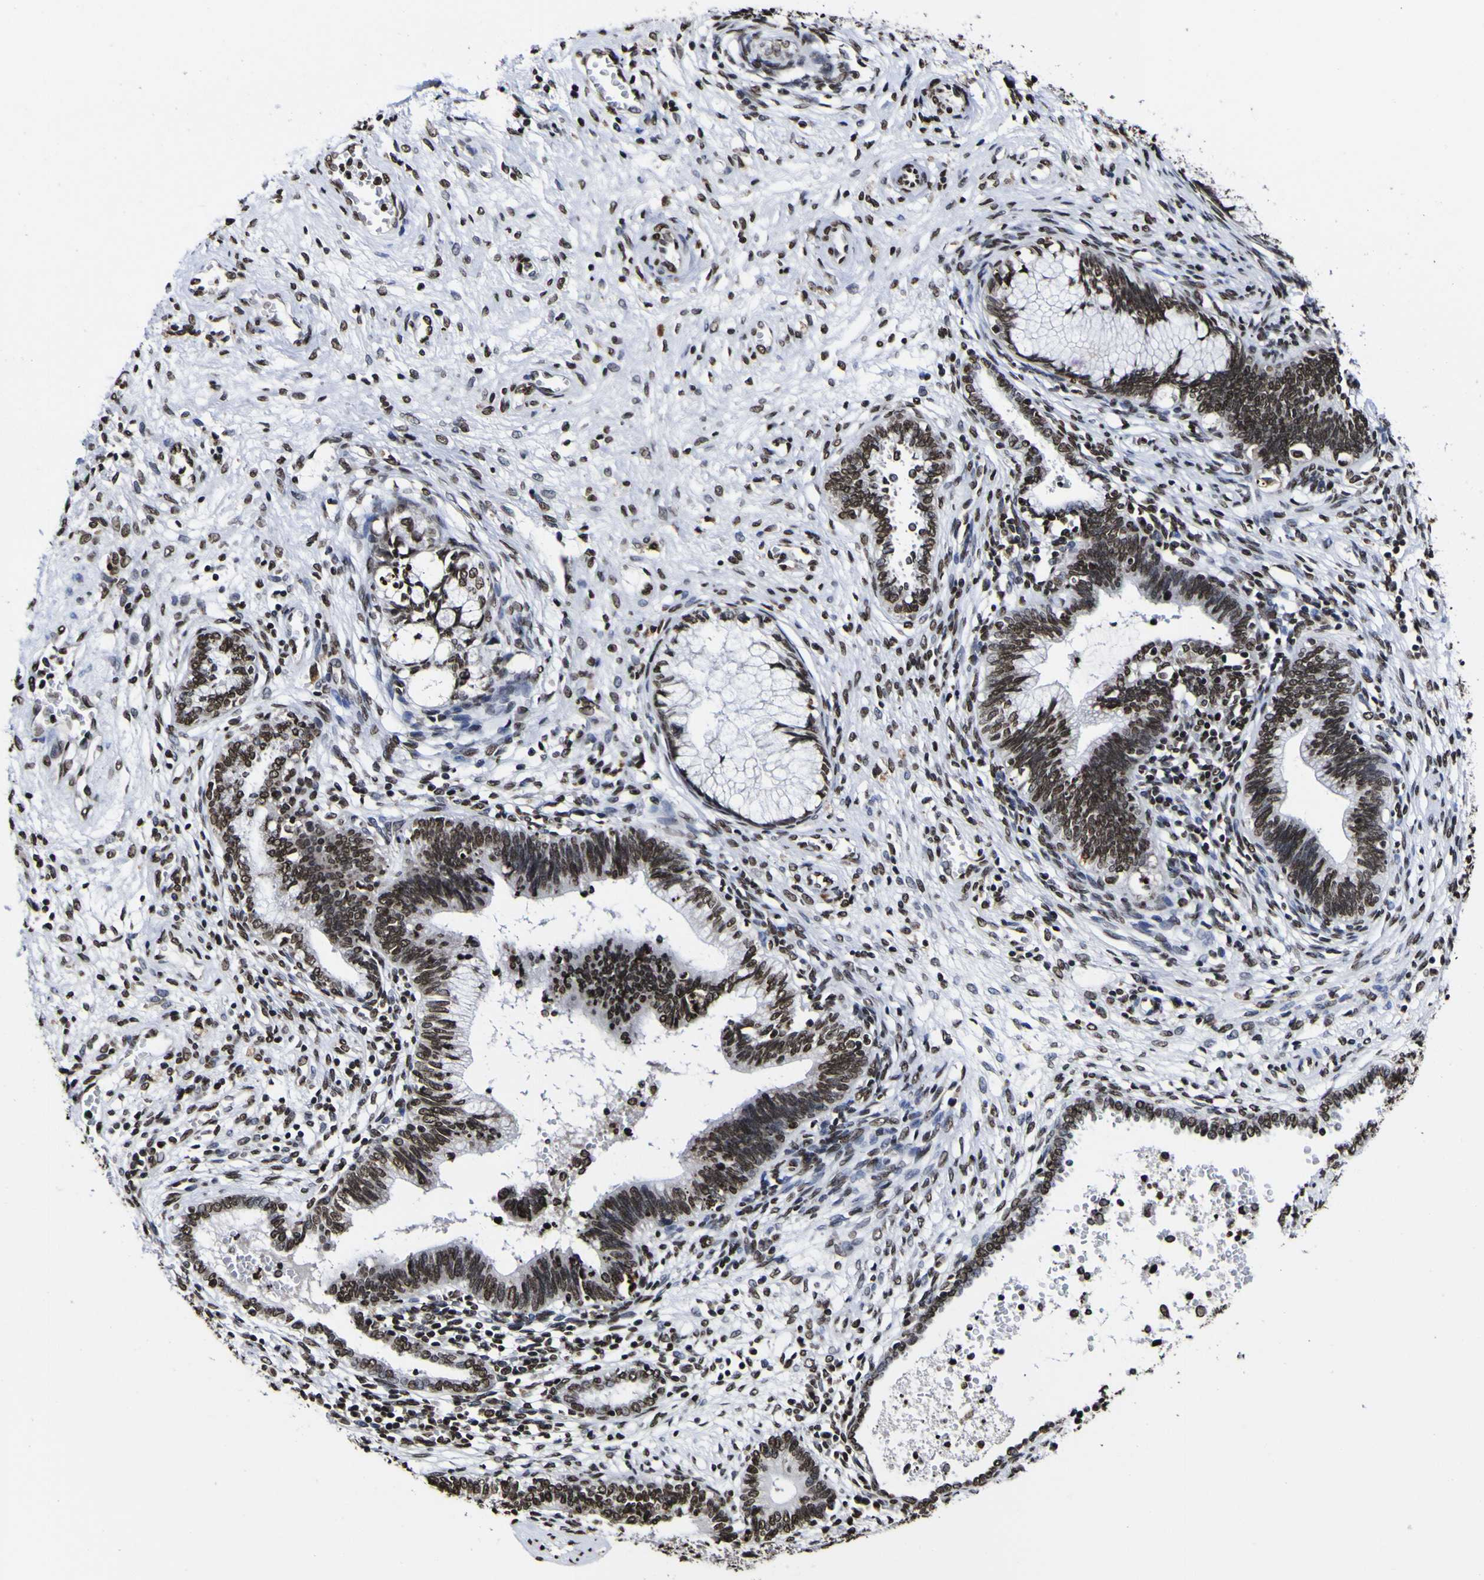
{"staining": {"intensity": "strong", "quantity": ">75%", "location": "nuclear"}, "tissue": "cervical cancer", "cell_type": "Tumor cells", "image_type": "cancer", "snomed": [{"axis": "morphology", "description": "Adenocarcinoma, NOS"}, {"axis": "topography", "description": "Cervix"}], "caption": "Protein expression analysis of human cervical adenocarcinoma reveals strong nuclear positivity in approximately >75% of tumor cells.", "gene": "PIAS1", "patient": {"sex": "female", "age": 44}}